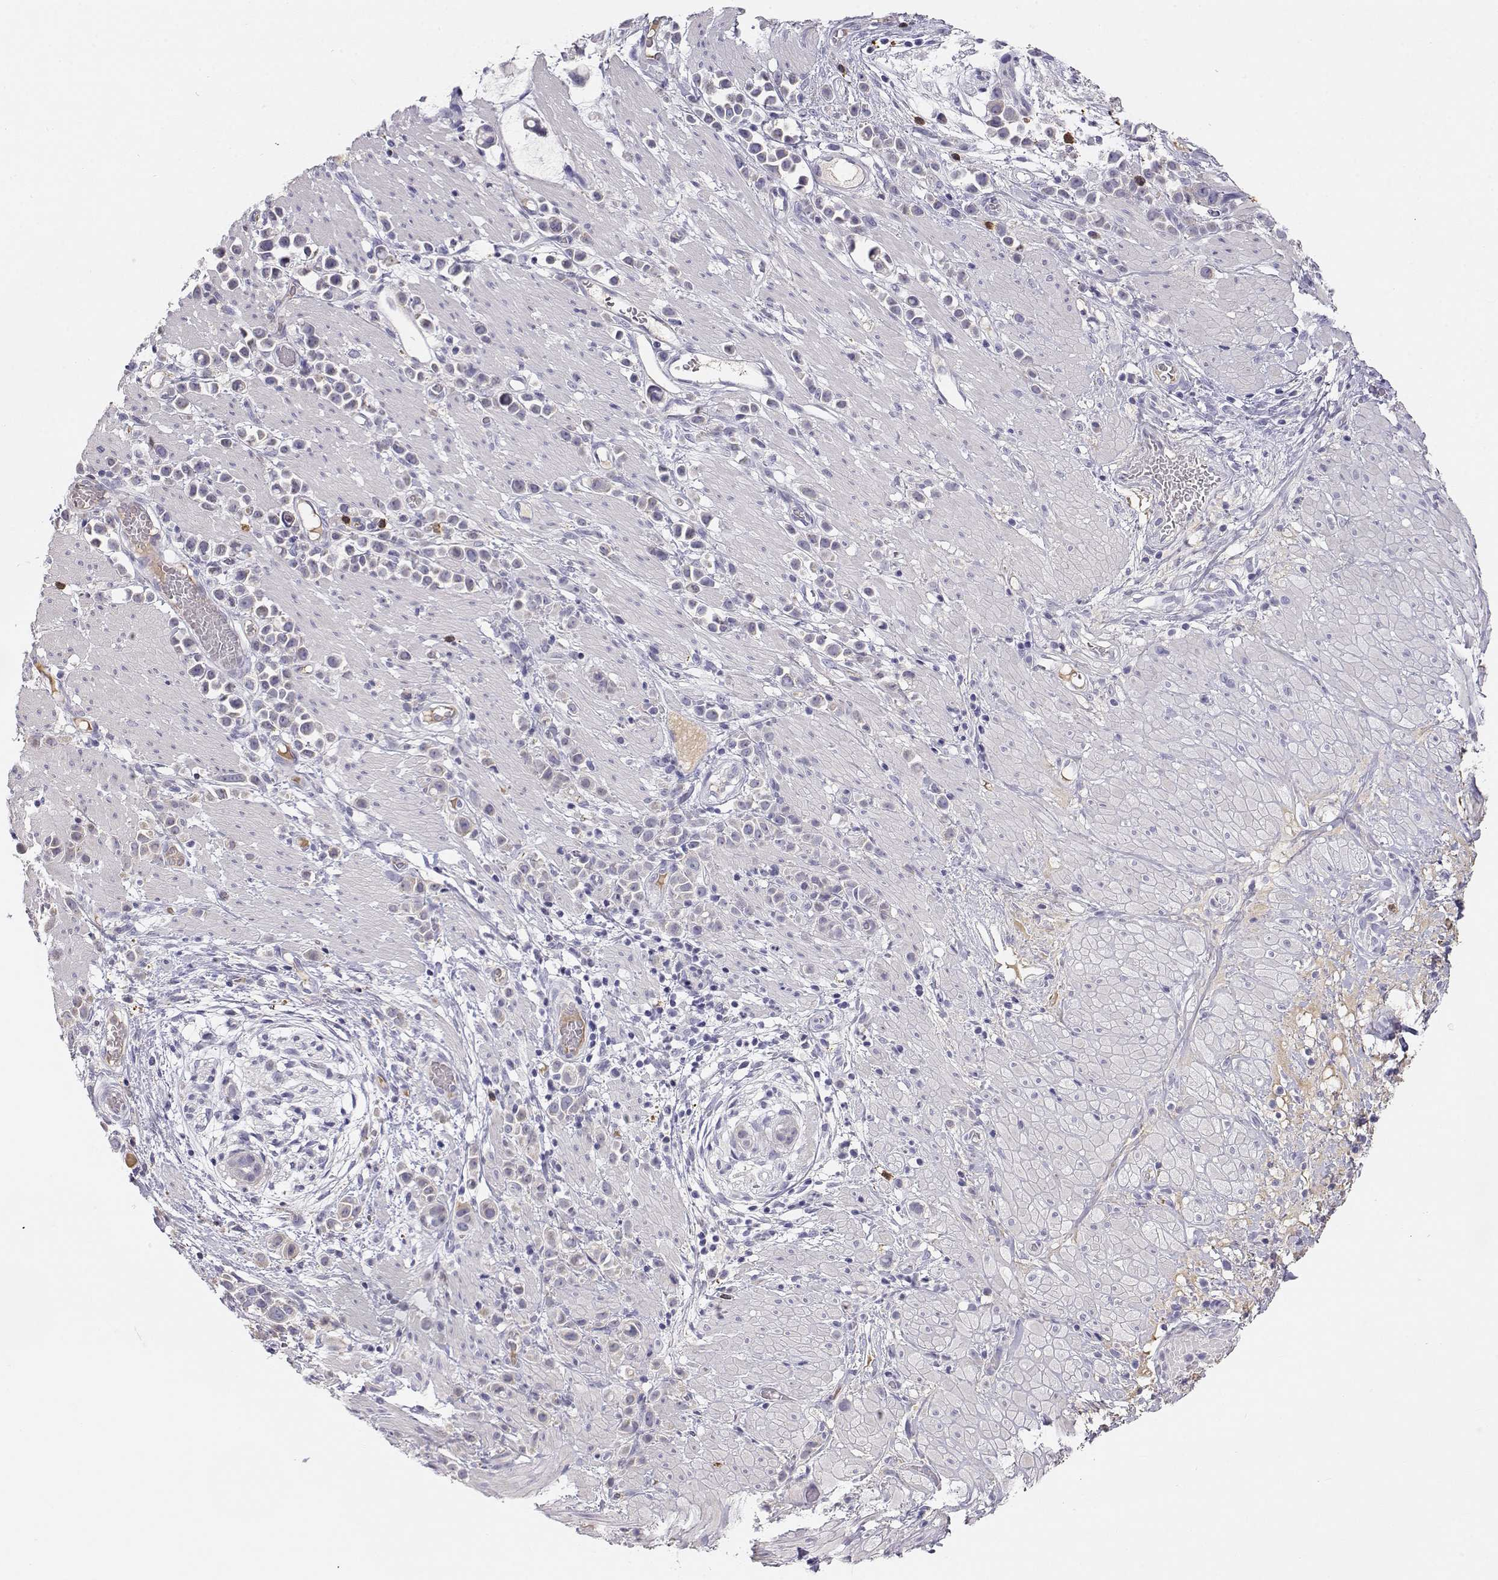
{"staining": {"intensity": "negative", "quantity": "none", "location": "none"}, "tissue": "stomach cancer", "cell_type": "Tumor cells", "image_type": "cancer", "snomed": [{"axis": "morphology", "description": "Adenocarcinoma, NOS"}, {"axis": "topography", "description": "Stomach"}], "caption": "DAB immunohistochemical staining of stomach cancer reveals no significant expression in tumor cells. Nuclei are stained in blue.", "gene": "CDHR1", "patient": {"sex": "male", "age": 82}}